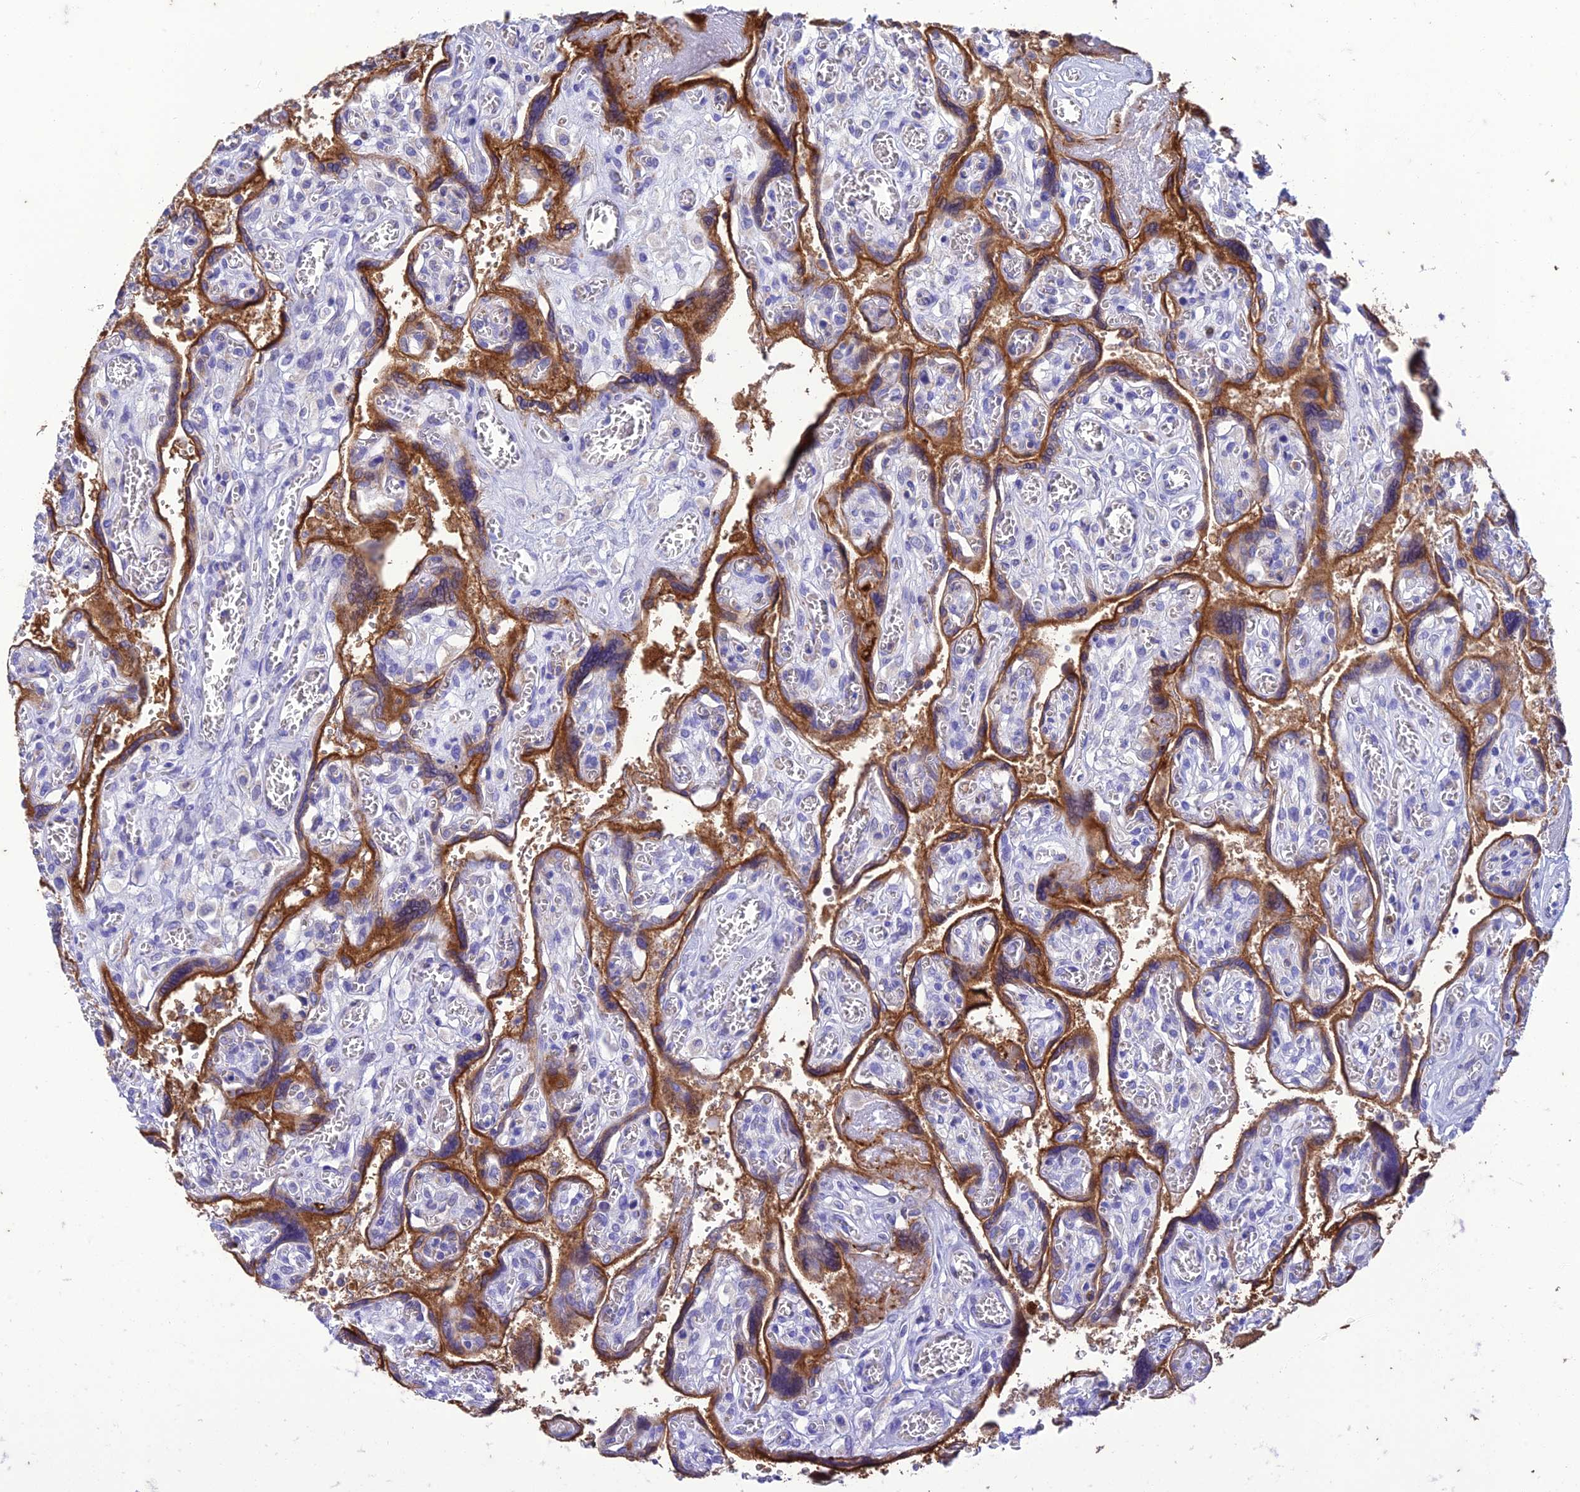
{"staining": {"intensity": "strong", "quantity": ">75%", "location": "cytoplasmic/membranous"}, "tissue": "placenta", "cell_type": "Trophoblastic cells", "image_type": "normal", "snomed": [{"axis": "morphology", "description": "Normal tissue, NOS"}, {"axis": "topography", "description": "Placenta"}], "caption": "IHC staining of benign placenta, which shows high levels of strong cytoplasmic/membranous expression in about >75% of trophoblastic cells indicating strong cytoplasmic/membranous protein staining. The staining was performed using DAB (3,3'-diaminobenzidine) (brown) for protein detection and nuclei were counterstained in hematoxylin (blue).", "gene": "FGF7", "patient": {"sex": "female", "age": 39}}